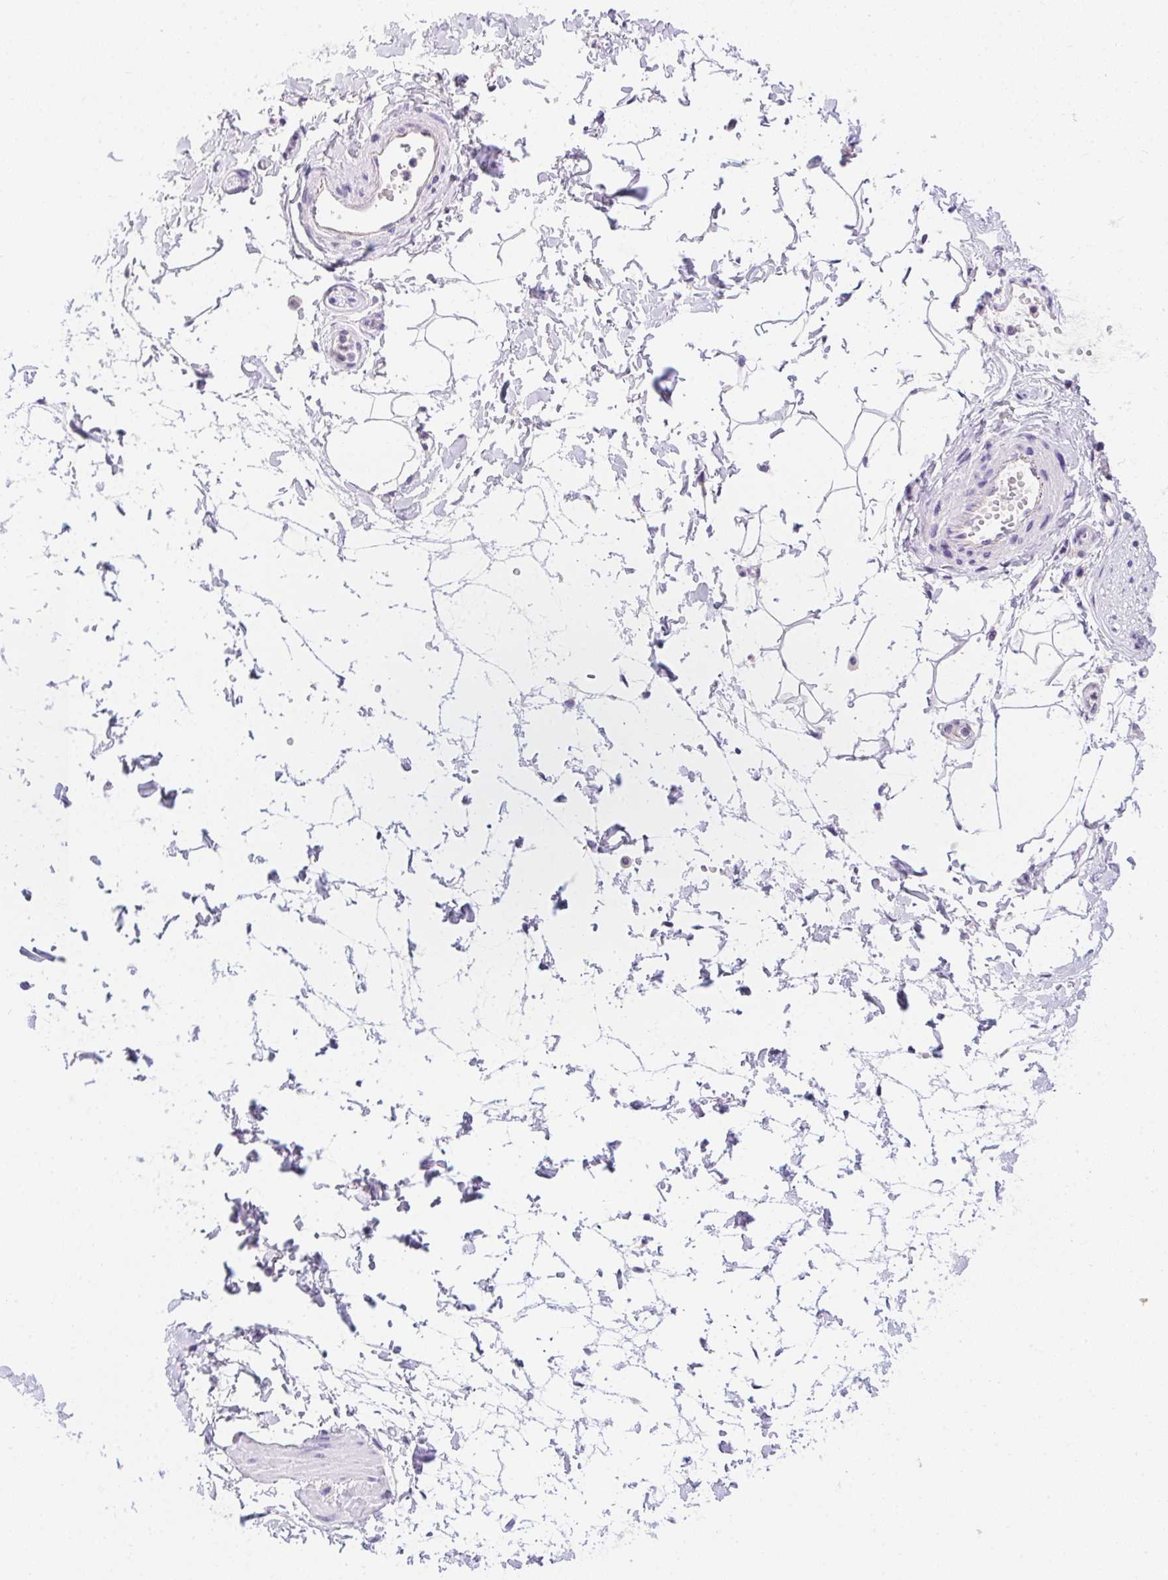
{"staining": {"intensity": "negative", "quantity": "none", "location": "none"}, "tissue": "adipose tissue", "cell_type": "Adipocytes", "image_type": "normal", "snomed": [{"axis": "morphology", "description": "Normal tissue, NOS"}, {"axis": "topography", "description": "Smooth muscle"}, {"axis": "topography", "description": "Peripheral nerve tissue"}], "caption": "The image exhibits no staining of adipocytes in unremarkable adipose tissue.", "gene": "PRKAA1", "patient": {"sex": "male", "age": 58}}